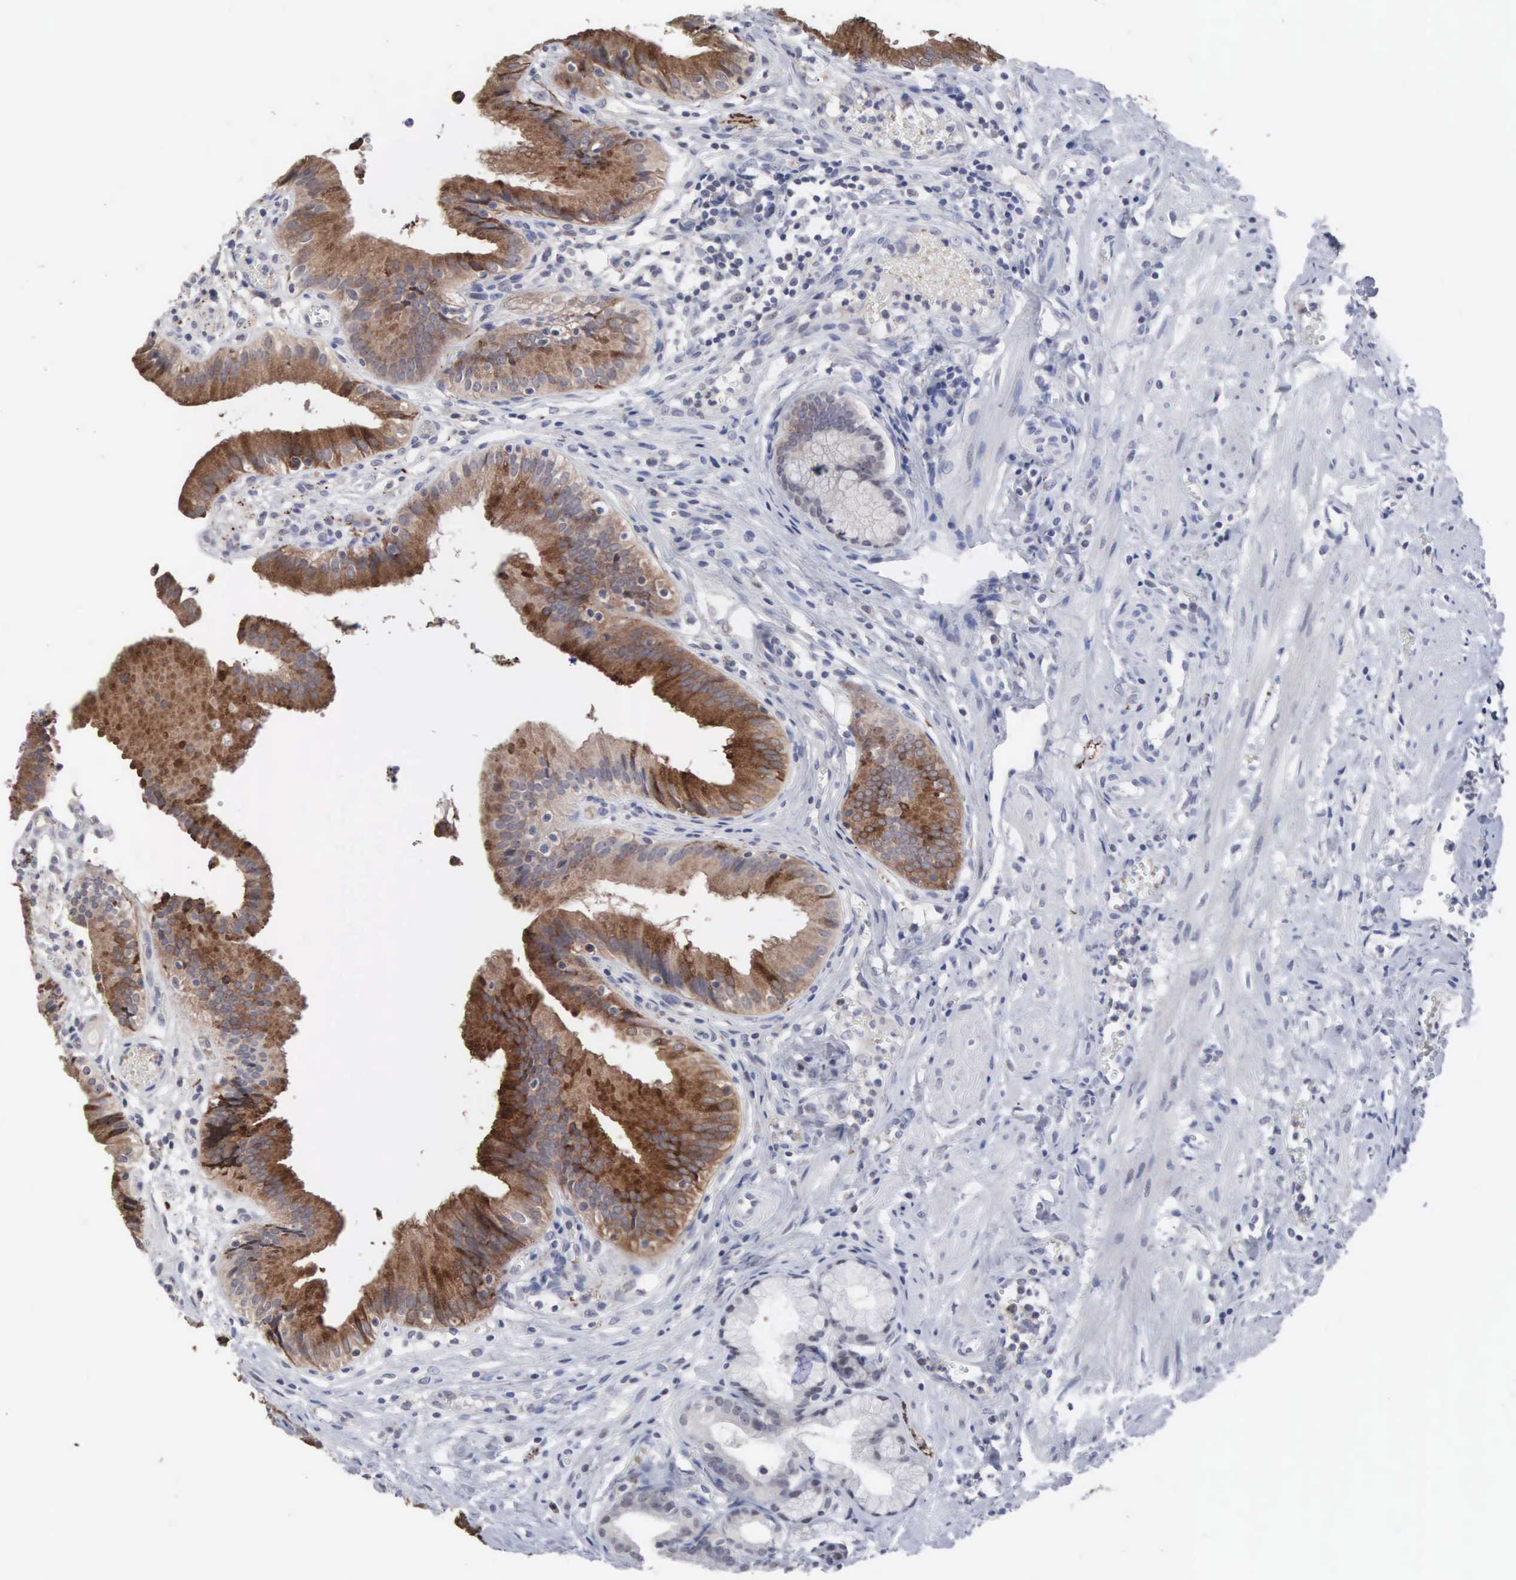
{"staining": {"intensity": "strong", "quantity": ">75%", "location": "cytoplasmic/membranous"}, "tissue": "gallbladder", "cell_type": "Glandular cells", "image_type": "normal", "snomed": [{"axis": "morphology", "description": "Normal tissue, NOS"}, {"axis": "topography", "description": "Gallbladder"}], "caption": "The immunohistochemical stain shows strong cytoplasmic/membranous expression in glandular cells of benign gallbladder.", "gene": "ACOT4", "patient": {"sex": "male", "age": 28}}